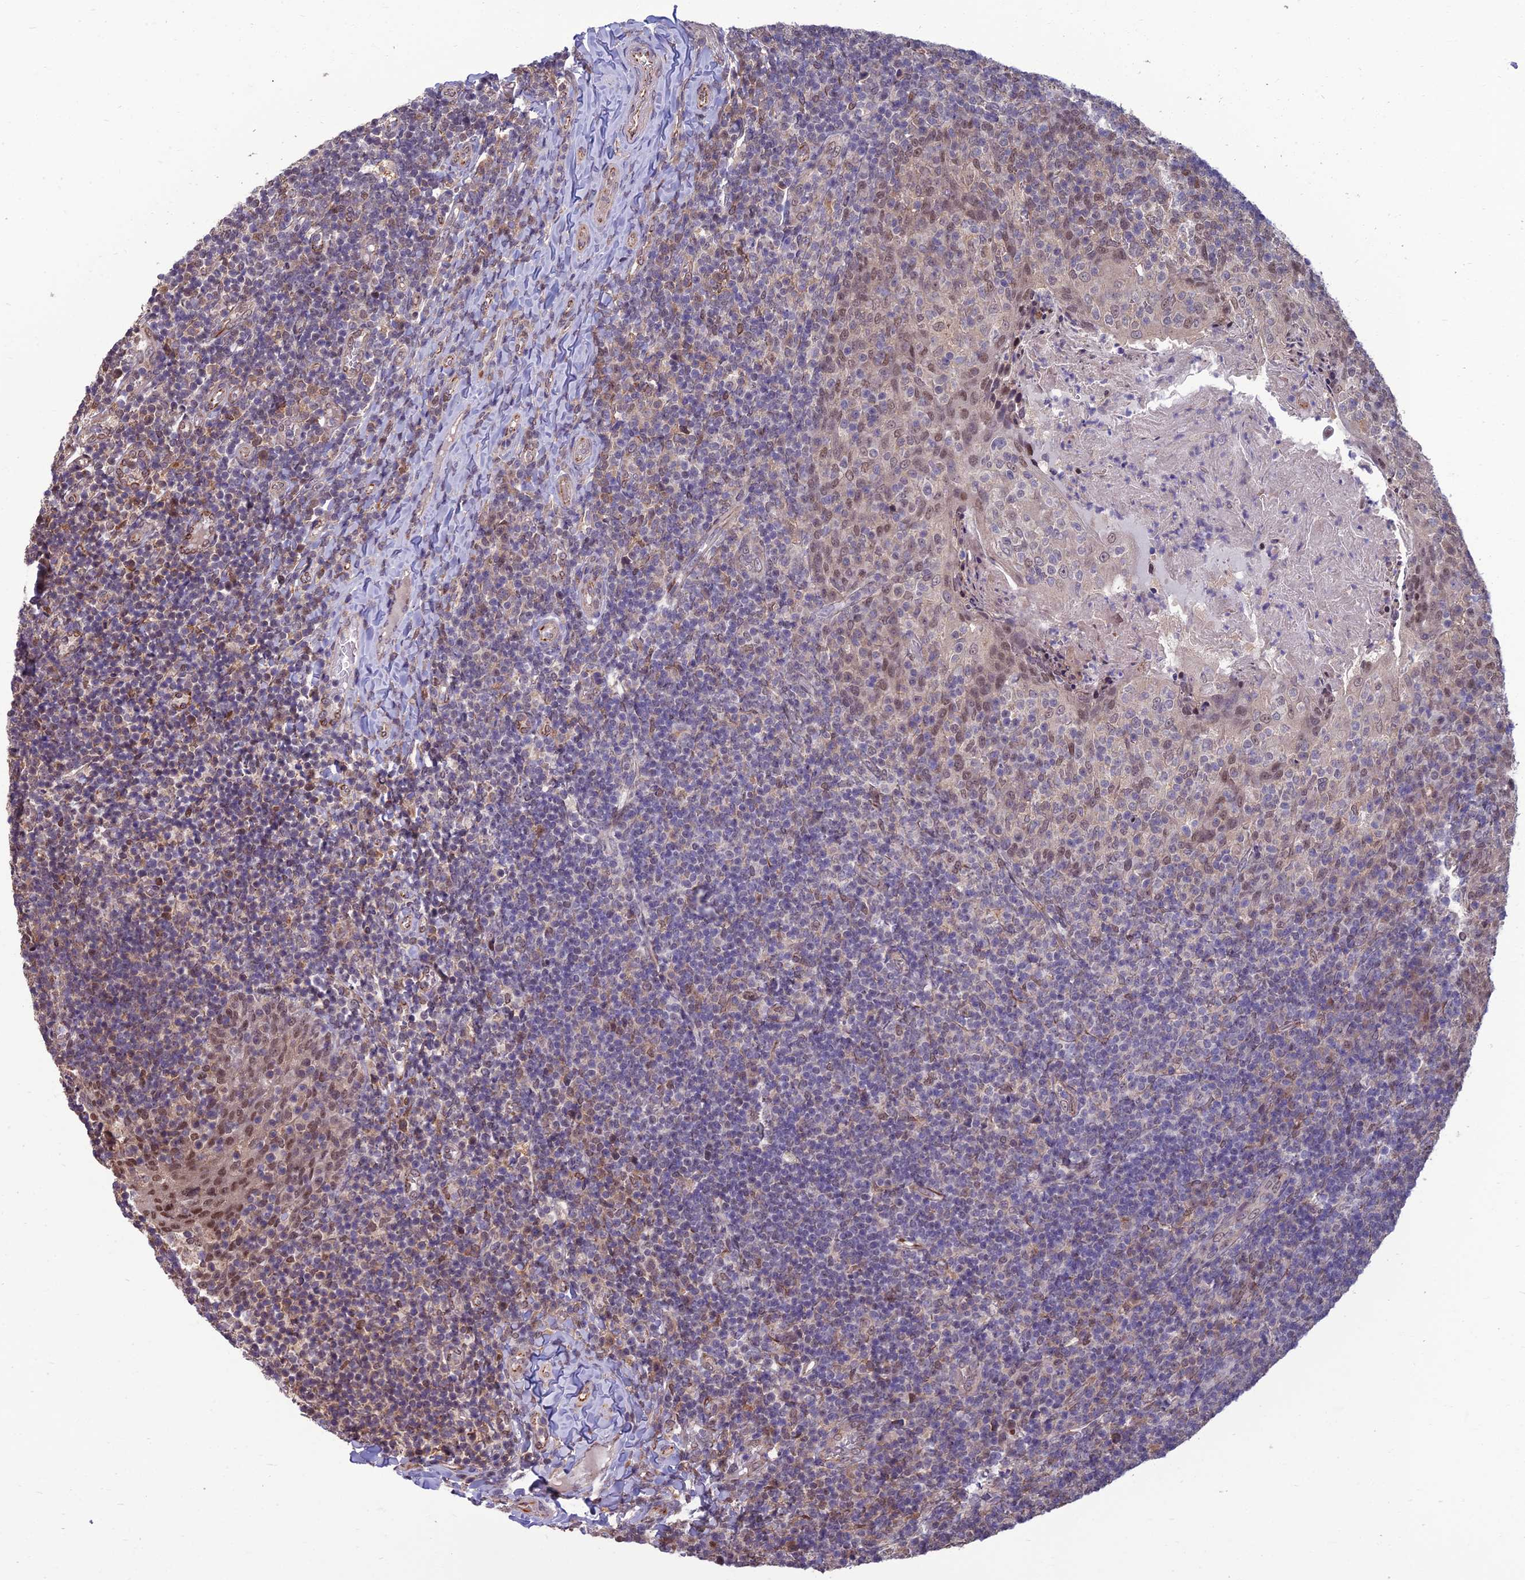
{"staining": {"intensity": "weak", "quantity": "<25%", "location": "nuclear"}, "tissue": "tonsil", "cell_type": "Germinal center cells", "image_type": "normal", "snomed": [{"axis": "morphology", "description": "Normal tissue, NOS"}, {"axis": "topography", "description": "Tonsil"}], "caption": "DAB (3,3'-diaminobenzidine) immunohistochemical staining of benign tonsil reveals no significant staining in germinal center cells. Brightfield microscopy of immunohistochemistry stained with DAB (brown) and hematoxylin (blue), captured at high magnification.", "gene": "NR4A3", "patient": {"sex": "female", "age": 10}}